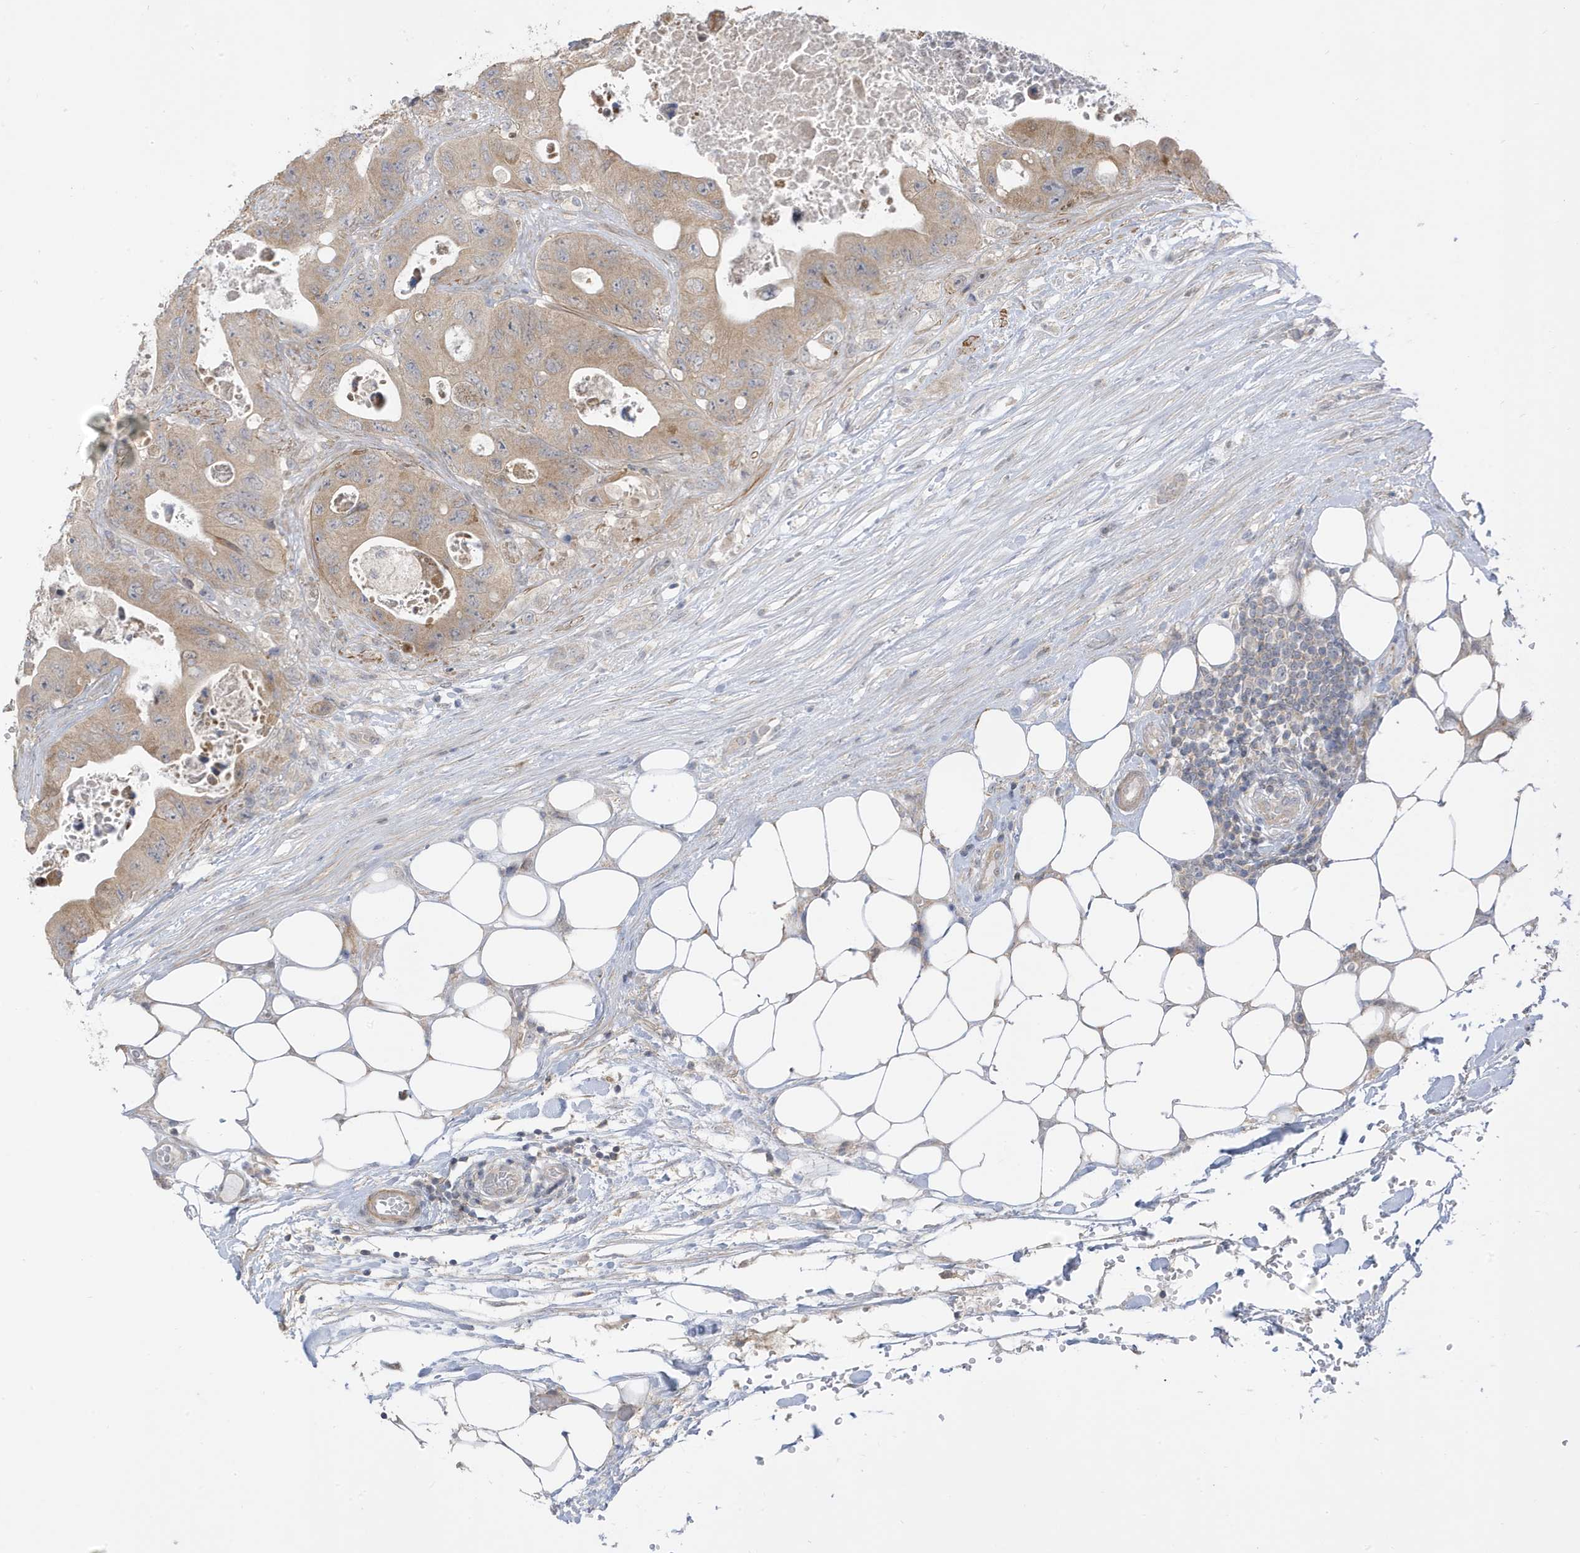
{"staining": {"intensity": "moderate", "quantity": ">75%", "location": "cytoplasmic/membranous"}, "tissue": "colorectal cancer", "cell_type": "Tumor cells", "image_type": "cancer", "snomed": [{"axis": "morphology", "description": "Adenocarcinoma, NOS"}, {"axis": "topography", "description": "Colon"}], "caption": "Protein expression analysis of human colorectal adenocarcinoma reveals moderate cytoplasmic/membranous expression in about >75% of tumor cells. Nuclei are stained in blue.", "gene": "ATP13A5", "patient": {"sex": "female", "age": 46}}